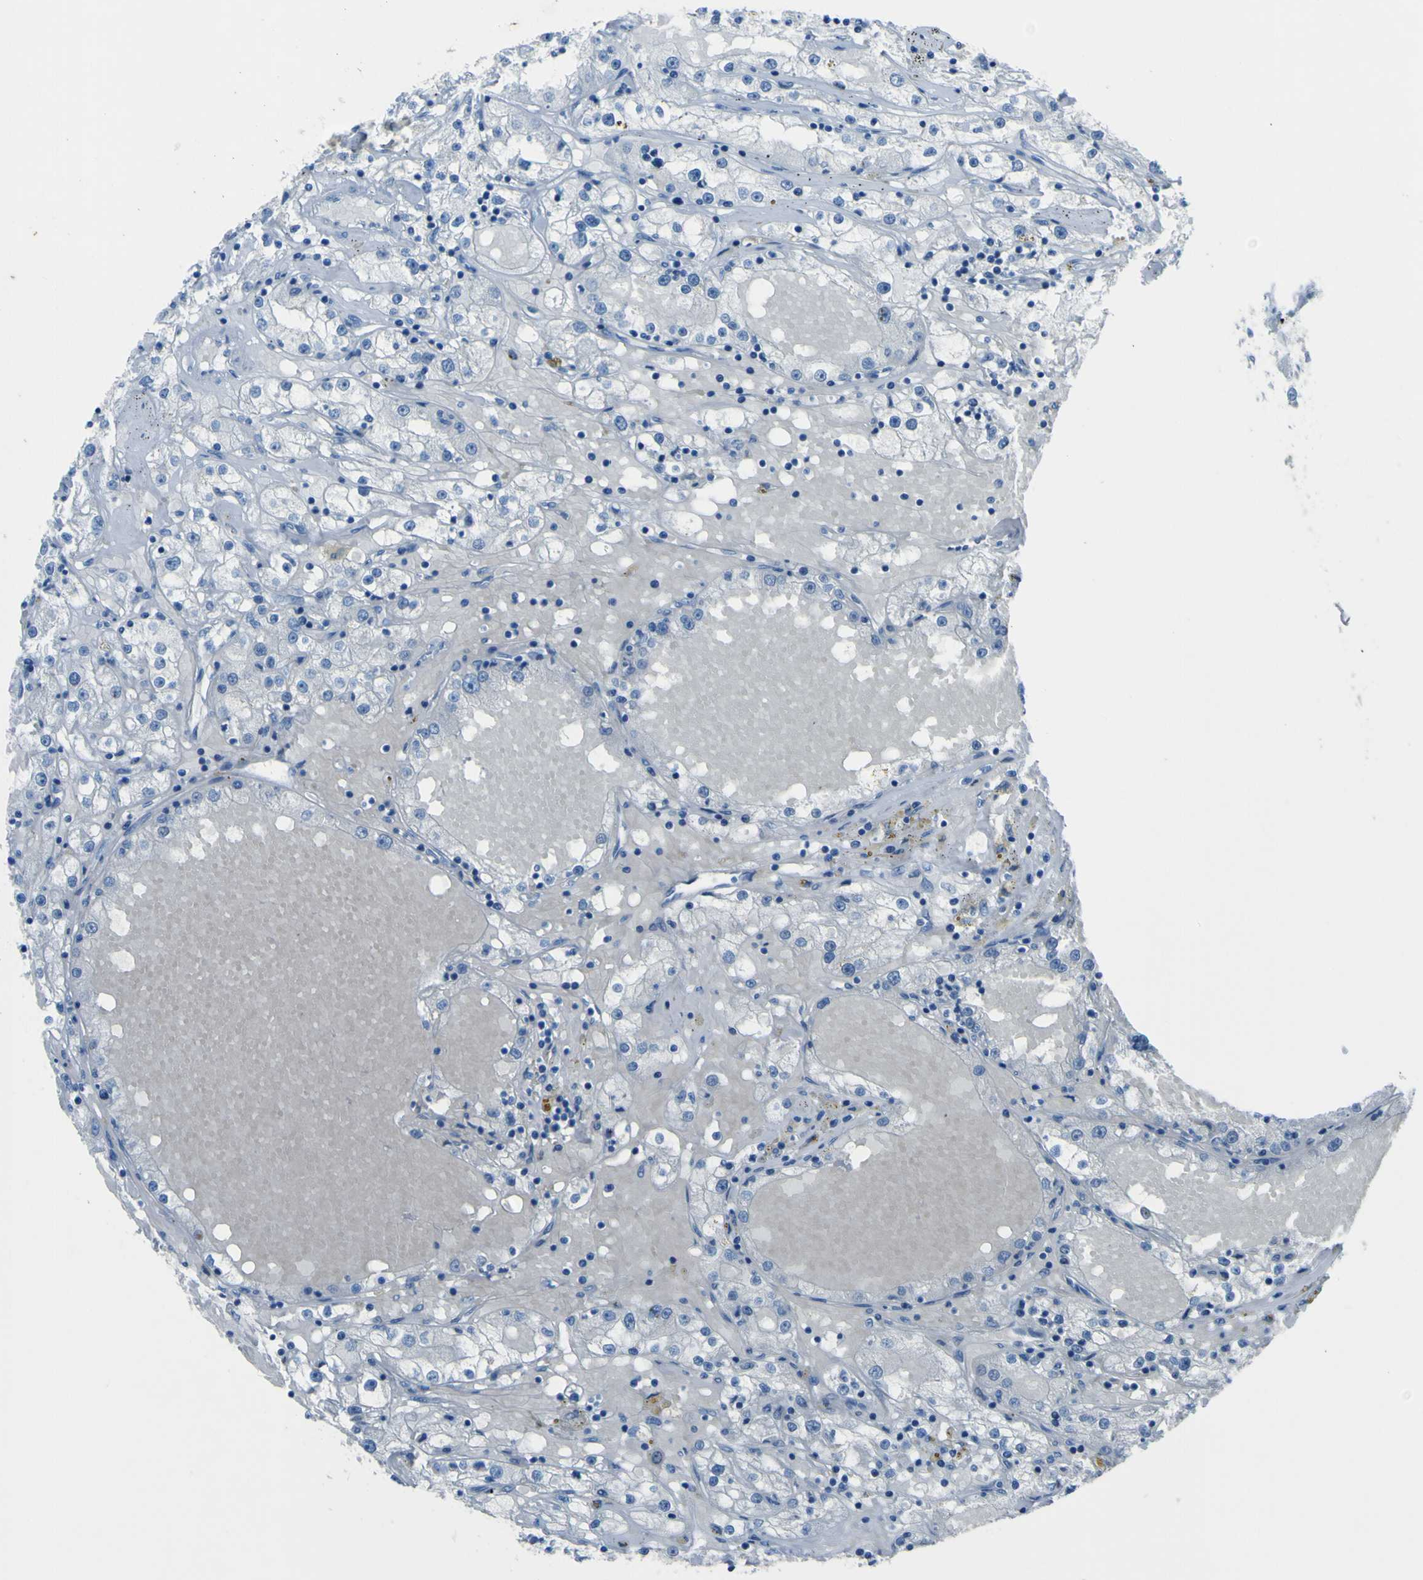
{"staining": {"intensity": "negative", "quantity": "none", "location": "none"}, "tissue": "renal cancer", "cell_type": "Tumor cells", "image_type": "cancer", "snomed": [{"axis": "morphology", "description": "Adenocarcinoma, NOS"}, {"axis": "topography", "description": "Kidney"}], "caption": "Tumor cells show no significant protein staining in renal cancer. Nuclei are stained in blue.", "gene": "PHKG1", "patient": {"sex": "male", "age": 56}}